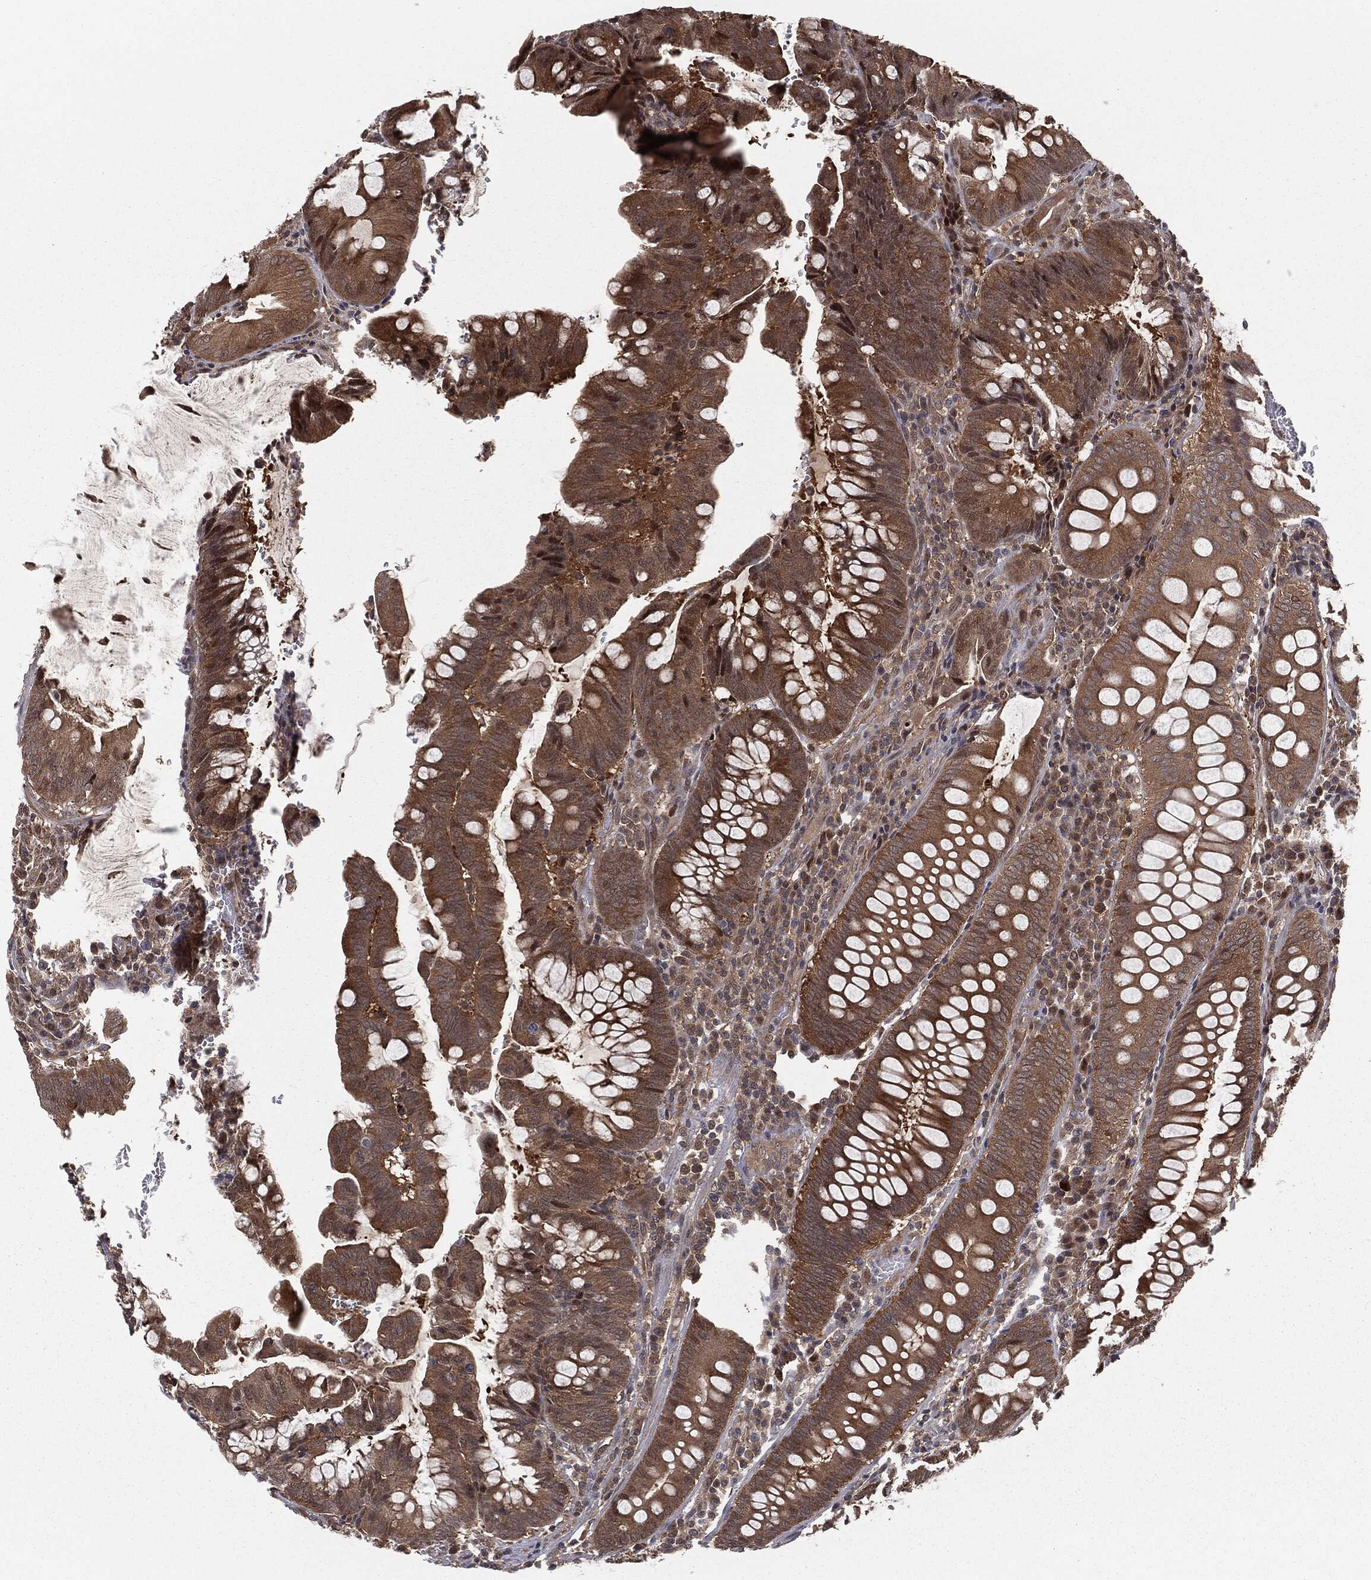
{"staining": {"intensity": "moderate", "quantity": ">75%", "location": "cytoplasmic/membranous,nuclear"}, "tissue": "colorectal cancer", "cell_type": "Tumor cells", "image_type": "cancer", "snomed": [{"axis": "morphology", "description": "Adenocarcinoma, NOS"}, {"axis": "topography", "description": "Colon"}], "caption": "Immunohistochemistry (DAB (3,3'-diaminobenzidine)) staining of colorectal cancer reveals moderate cytoplasmic/membranous and nuclear protein positivity in about >75% of tumor cells.", "gene": "FBXO7", "patient": {"sex": "male", "age": 62}}